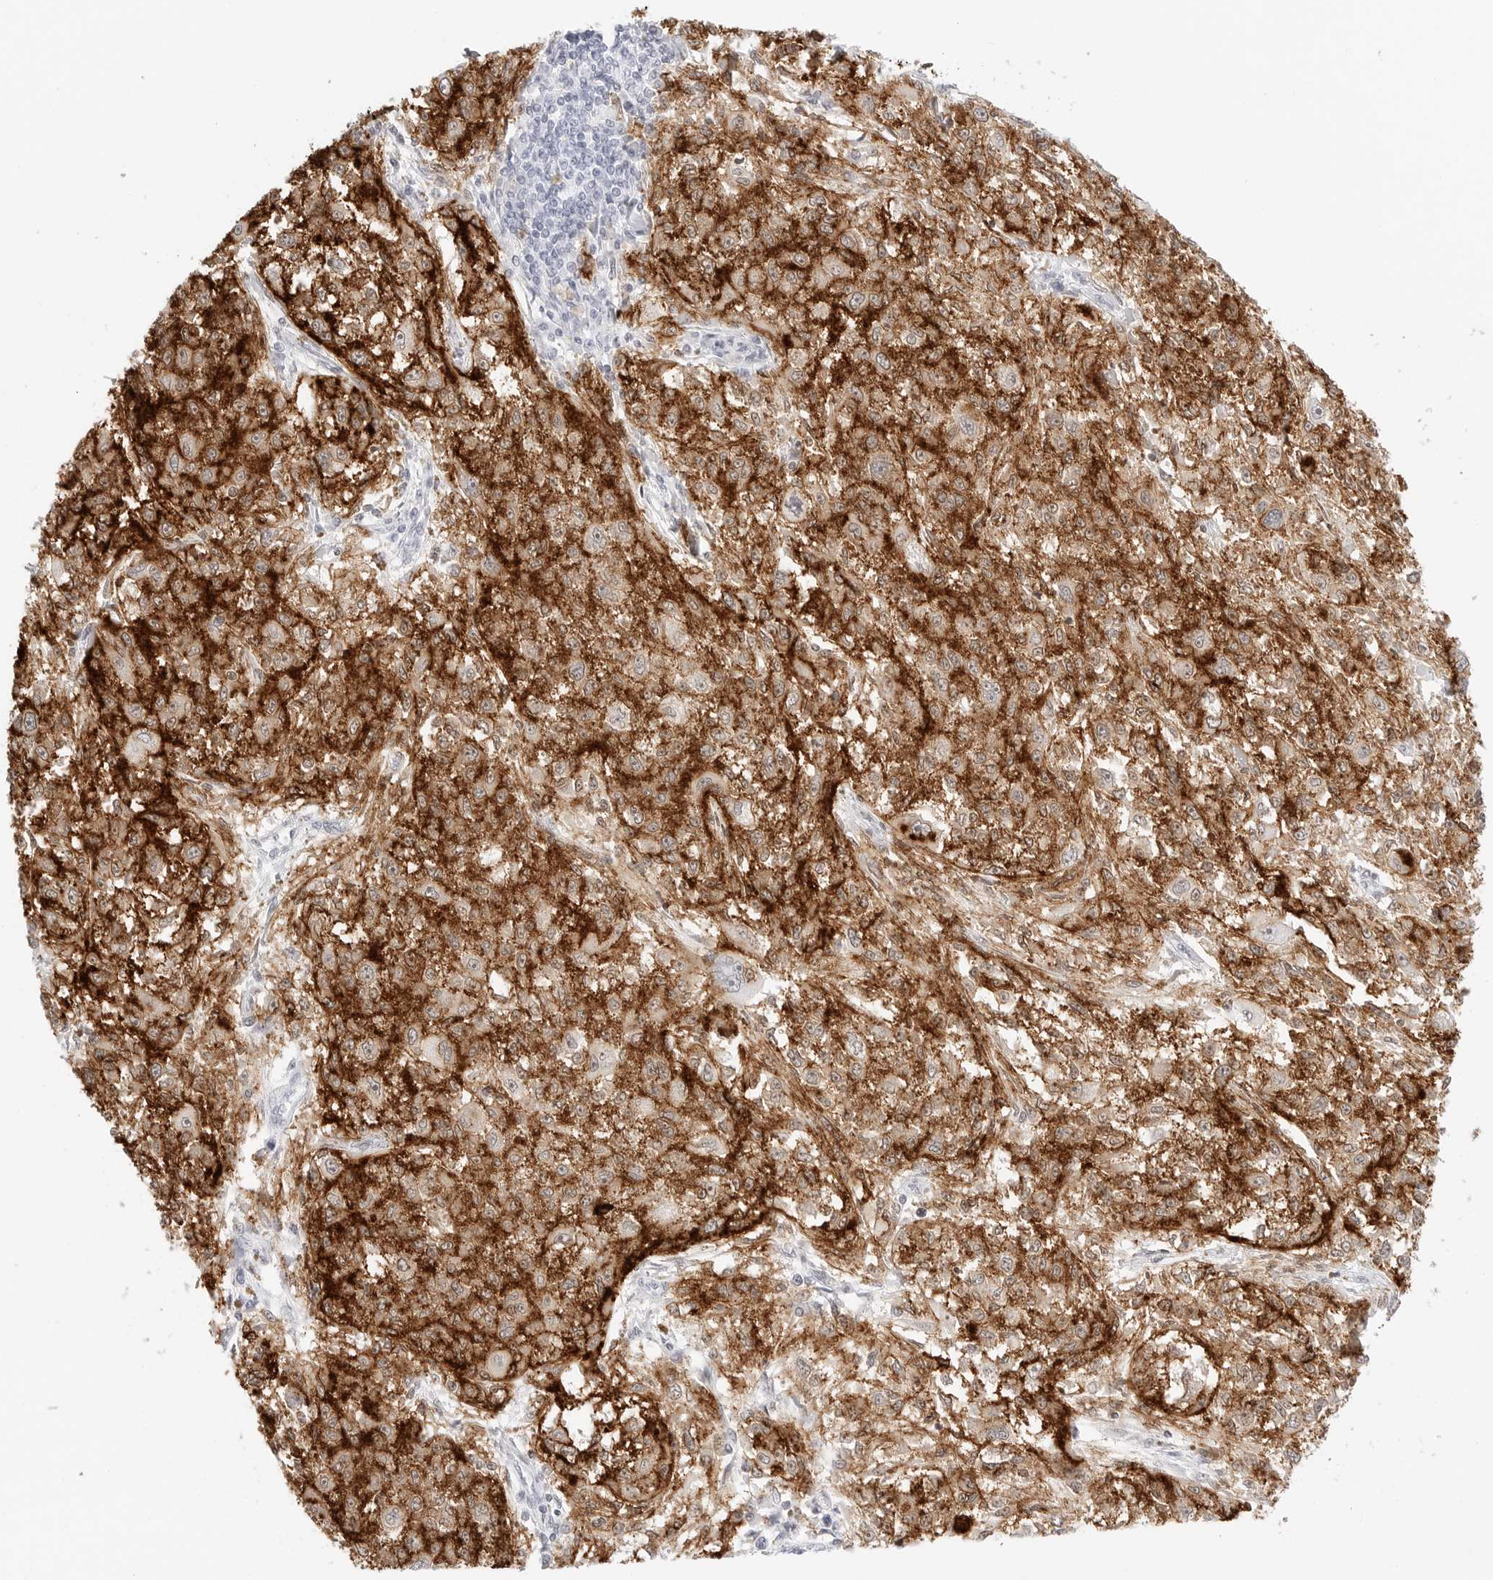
{"staining": {"intensity": "strong", "quantity": ">75%", "location": "cytoplasmic/membranous"}, "tissue": "melanoma", "cell_type": "Tumor cells", "image_type": "cancer", "snomed": [{"axis": "morphology", "description": "Necrosis, NOS"}, {"axis": "morphology", "description": "Malignant melanoma, NOS"}, {"axis": "topography", "description": "Skin"}], "caption": "The image shows immunohistochemical staining of malignant melanoma. There is strong cytoplasmic/membranous expression is identified in approximately >75% of tumor cells. The protein of interest is stained brown, and the nuclei are stained in blue (DAB (3,3'-diaminobenzidine) IHC with brightfield microscopy, high magnification).", "gene": "CDH1", "patient": {"sex": "female", "age": 87}}